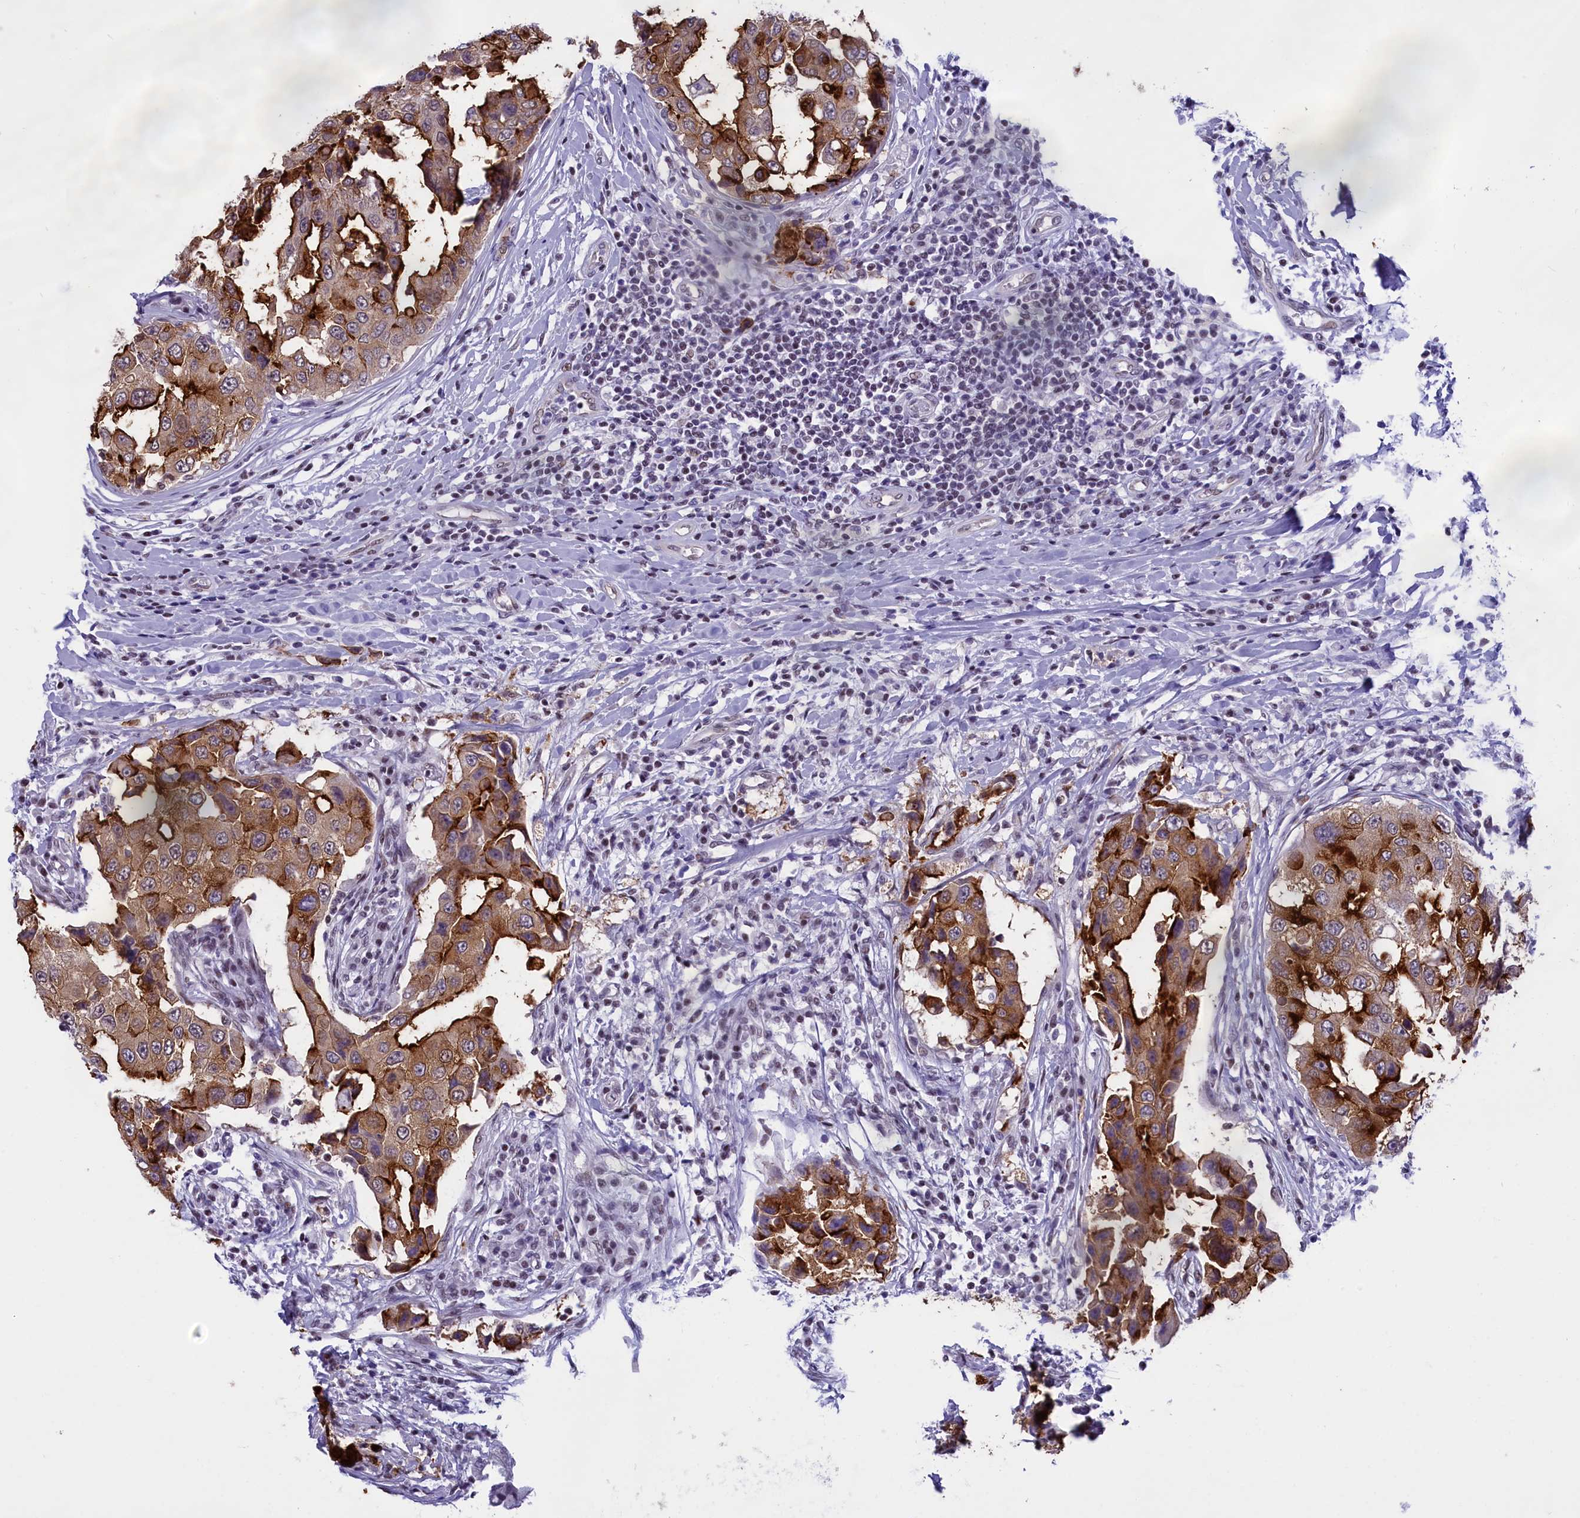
{"staining": {"intensity": "strong", "quantity": "25%-75%", "location": "cytoplasmic/membranous"}, "tissue": "breast cancer", "cell_type": "Tumor cells", "image_type": "cancer", "snomed": [{"axis": "morphology", "description": "Duct carcinoma"}, {"axis": "topography", "description": "Breast"}], "caption": "An image of human breast infiltrating ductal carcinoma stained for a protein shows strong cytoplasmic/membranous brown staining in tumor cells.", "gene": "SPIRE2", "patient": {"sex": "female", "age": 27}}